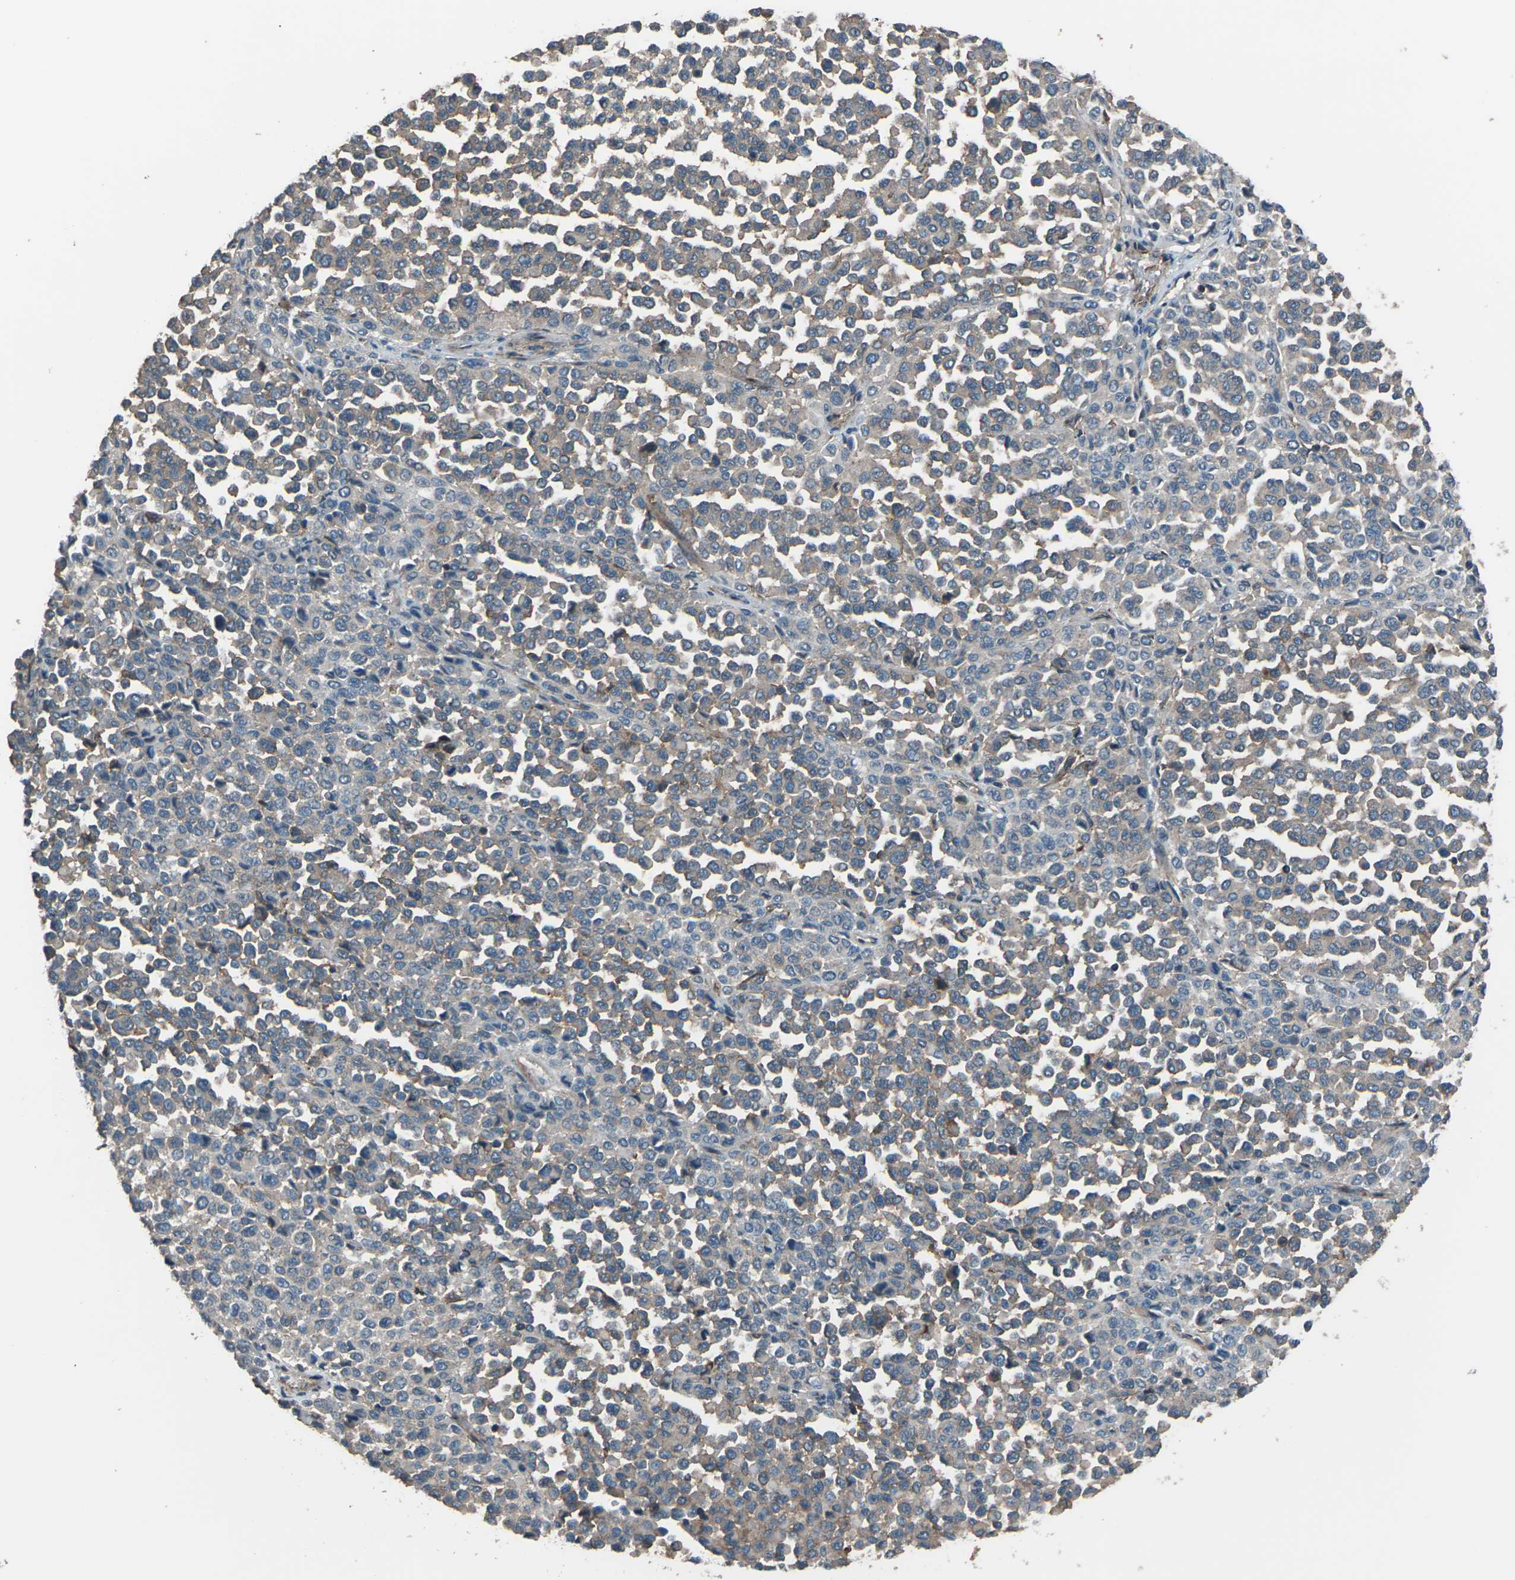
{"staining": {"intensity": "weak", "quantity": "25%-75%", "location": "cytoplasmic/membranous"}, "tissue": "melanoma", "cell_type": "Tumor cells", "image_type": "cancer", "snomed": [{"axis": "morphology", "description": "Malignant melanoma, Metastatic site"}, {"axis": "topography", "description": "Pancreas"}], "caption": "Immunohistochemical staining of human malignant melanoma (metastatic site) shows weak cytoplasmic/membranous protein positivity in approximately 25%-75% of tumor cells. (DAB IHC with brightfield microscopy, high magnification).", "gene": "CMTM4", "patient": {"sex": "female", "age": 30}}